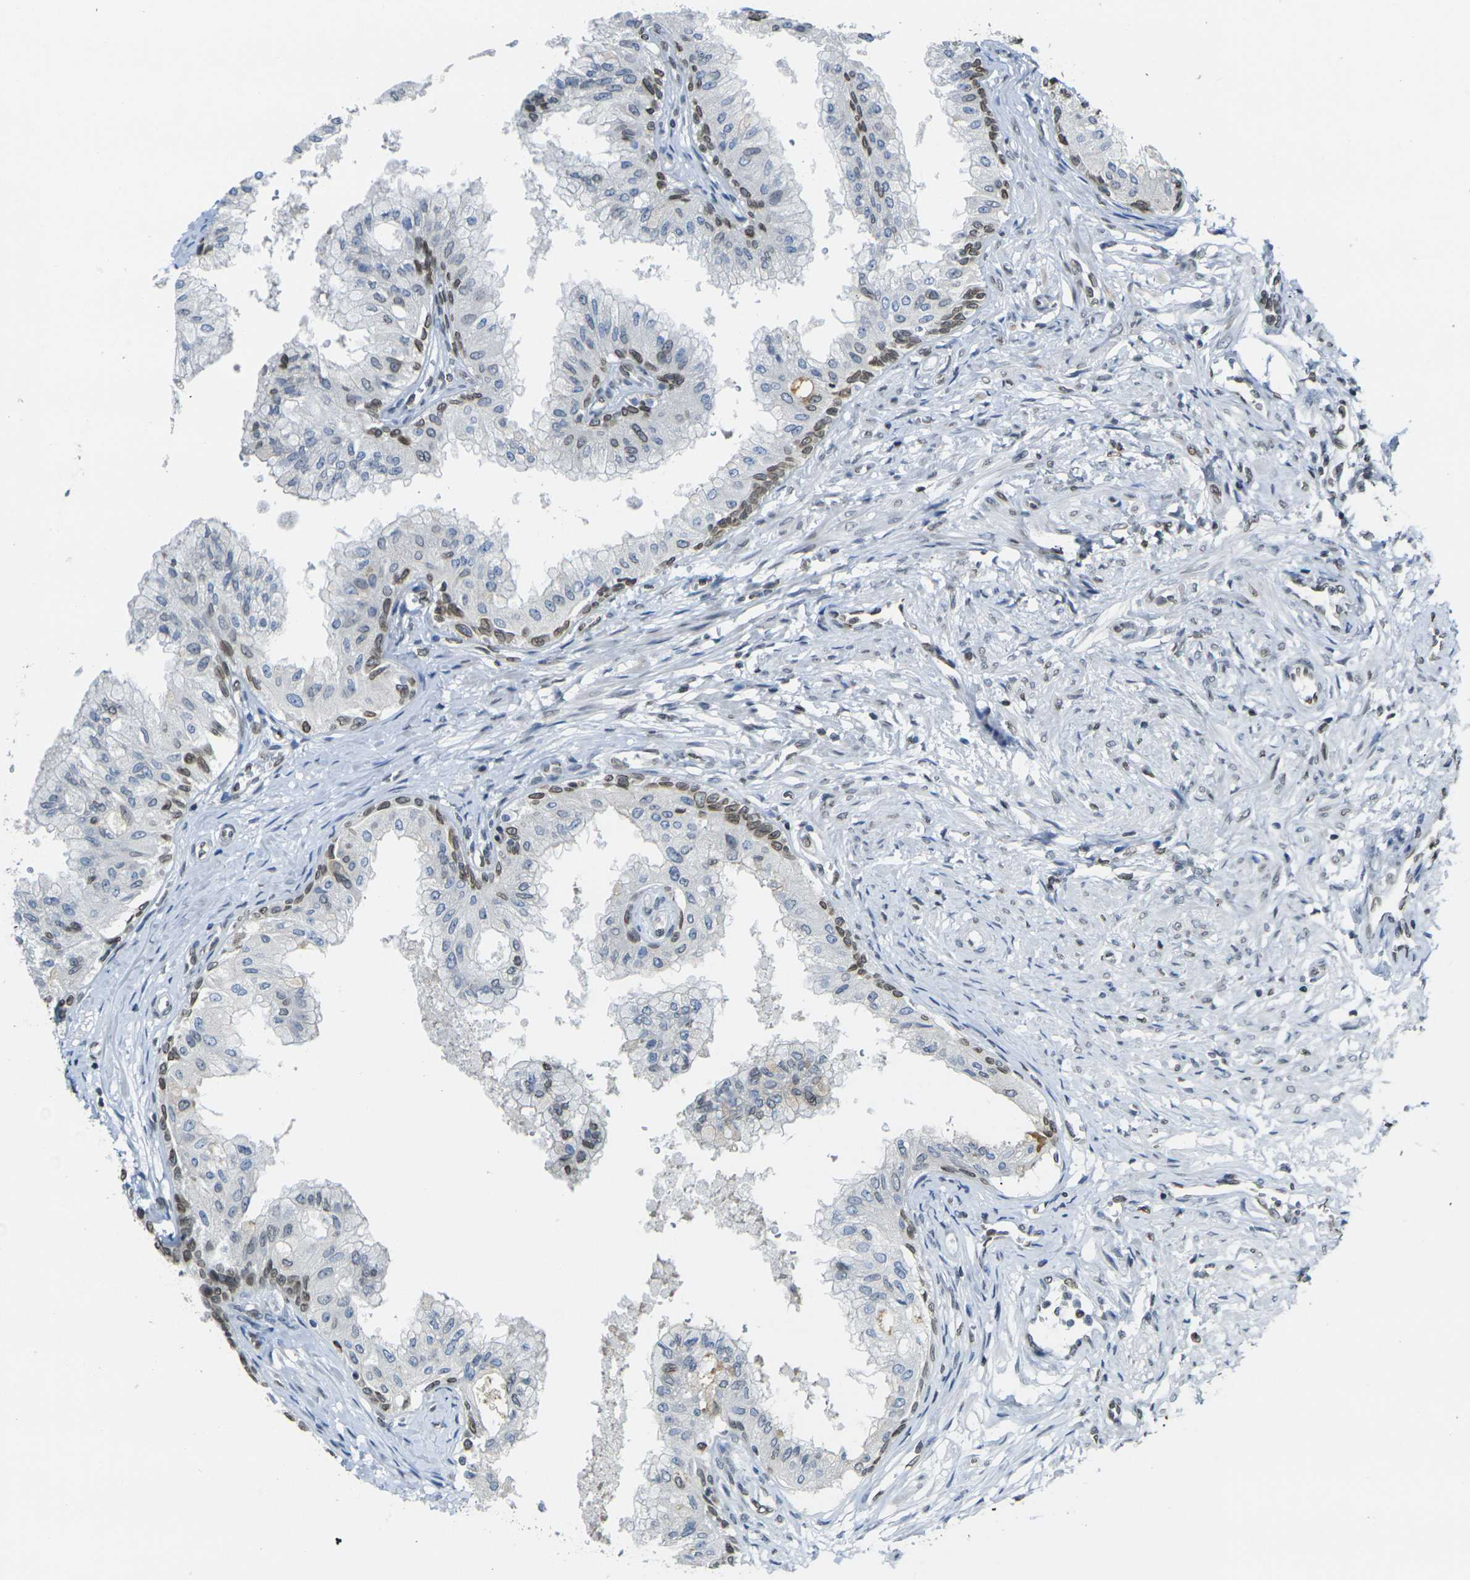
{"staining": {"intensity": "moderate", "quantity": "<25%", "location": "cytoplasmic/membranous,nuclear"}, "tissue": "prostate", "cell_type": "Glandular cells", "image_type": "normal", "snomed": [{"axis": "morphology", "description": "Normal tissue, NOS"}, {"axis": "topography", "description": "Prostate"}, {"axis": "topography", "description": "Seminal veicle"}], "caption": "Immunohistochemical staining of unremarkable human prostate displays <25% levels of moderate cytoplasmic/membranous,nuclear protein expression in approximately <25% of glandular cells. The staining was performed using DAB (3,3'-diaminobenzidine) to visualize the protein expression in brown, while the nuclei were stained in blue with hematoxylin (Magnification: 20x).", "gene": "BRDT", "patient": {"sex": "male", "age": 60}}